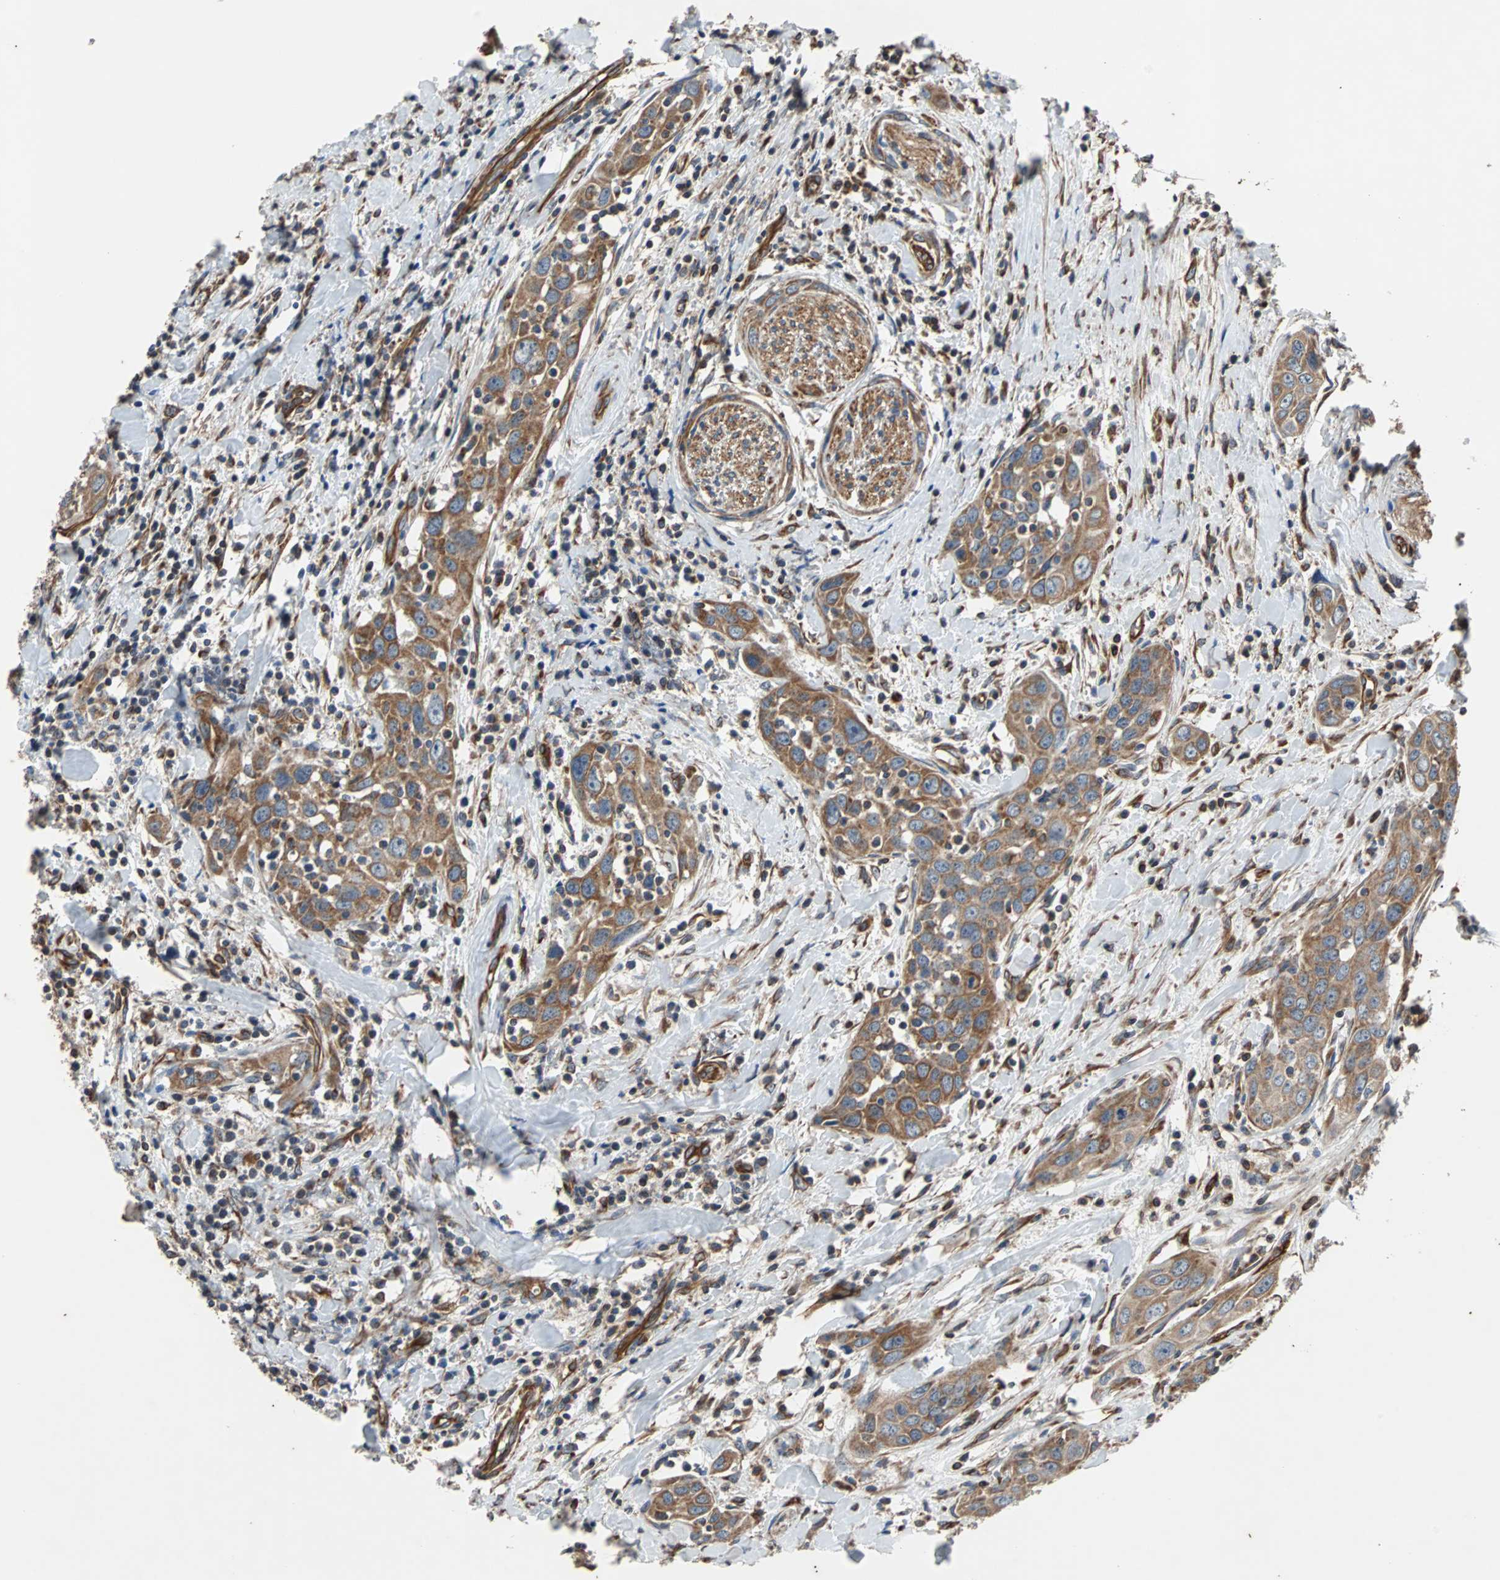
{"staining": {"intensity": "moderate", "quantity": ">75%", "location": "cytoplasmic/membranous"}, "tissue": "head and neck cancer", "cell_type": "Tumor cells", "image_type": "cancer", "snomed": [{"axis": "morphology", "description": "Squamous cell carcinoma, NOS"}, {"axis": "topography", "description": "Oral tissue"}, {"axis": "topography", "description": "Head-Neck"}], "caption": "Squamous cell carcinoma (head and neck) stained with DAB (3,3'-diaminobenzidine) IHC displays medium levels of moderate cytoplasmic/membranous positivity in approximately >75% of tumor cells.", "gene": "ACTR3", "patient": {"sex": "female", "age": 50}}